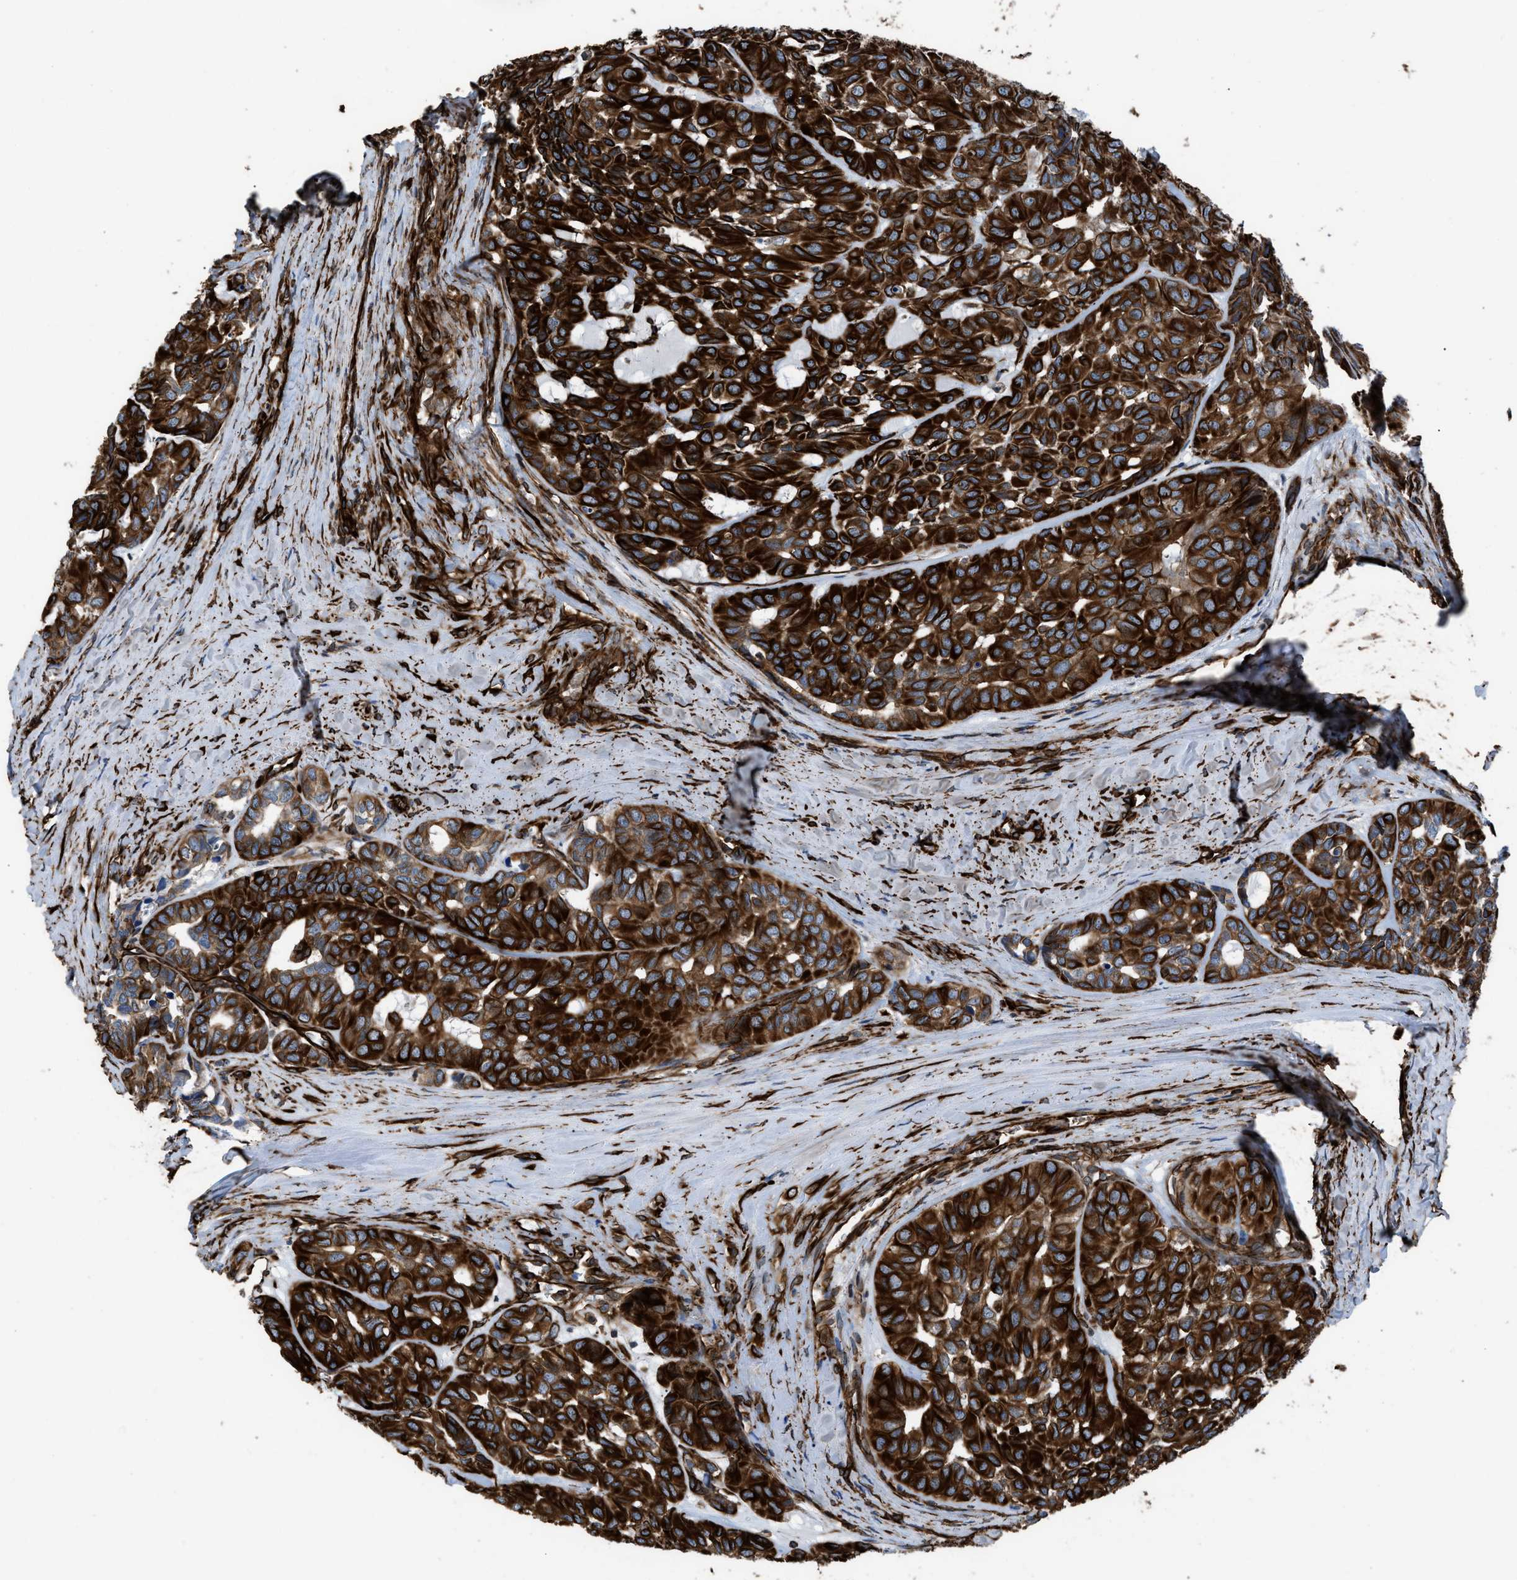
{"staining": {"intensity": "strong", "quantity": ">75%", "location": "cytoplasmic/membranous"}, "tissue": "head and neck cancer", "cell_type": "Tumor cells", "image_type": "cancer", "snomed": [{"axis": "morphology", "description": "Adenocarcinoma, NOS"}, {"axis": "topography", "description": "Salivary gland, NOS"}, {"axis": "topography", "description": "Head-Neck"}], "caption": "Immunohistochemical staining of head and neck cancer displays strong cytoplasmic/membranous protein positivity in approximately >75% of tumor cells. (IHC, brightfield microscopy, high magnification).", "gene": "PTPRE", "patient": {"sex": "female", "age": 76}}